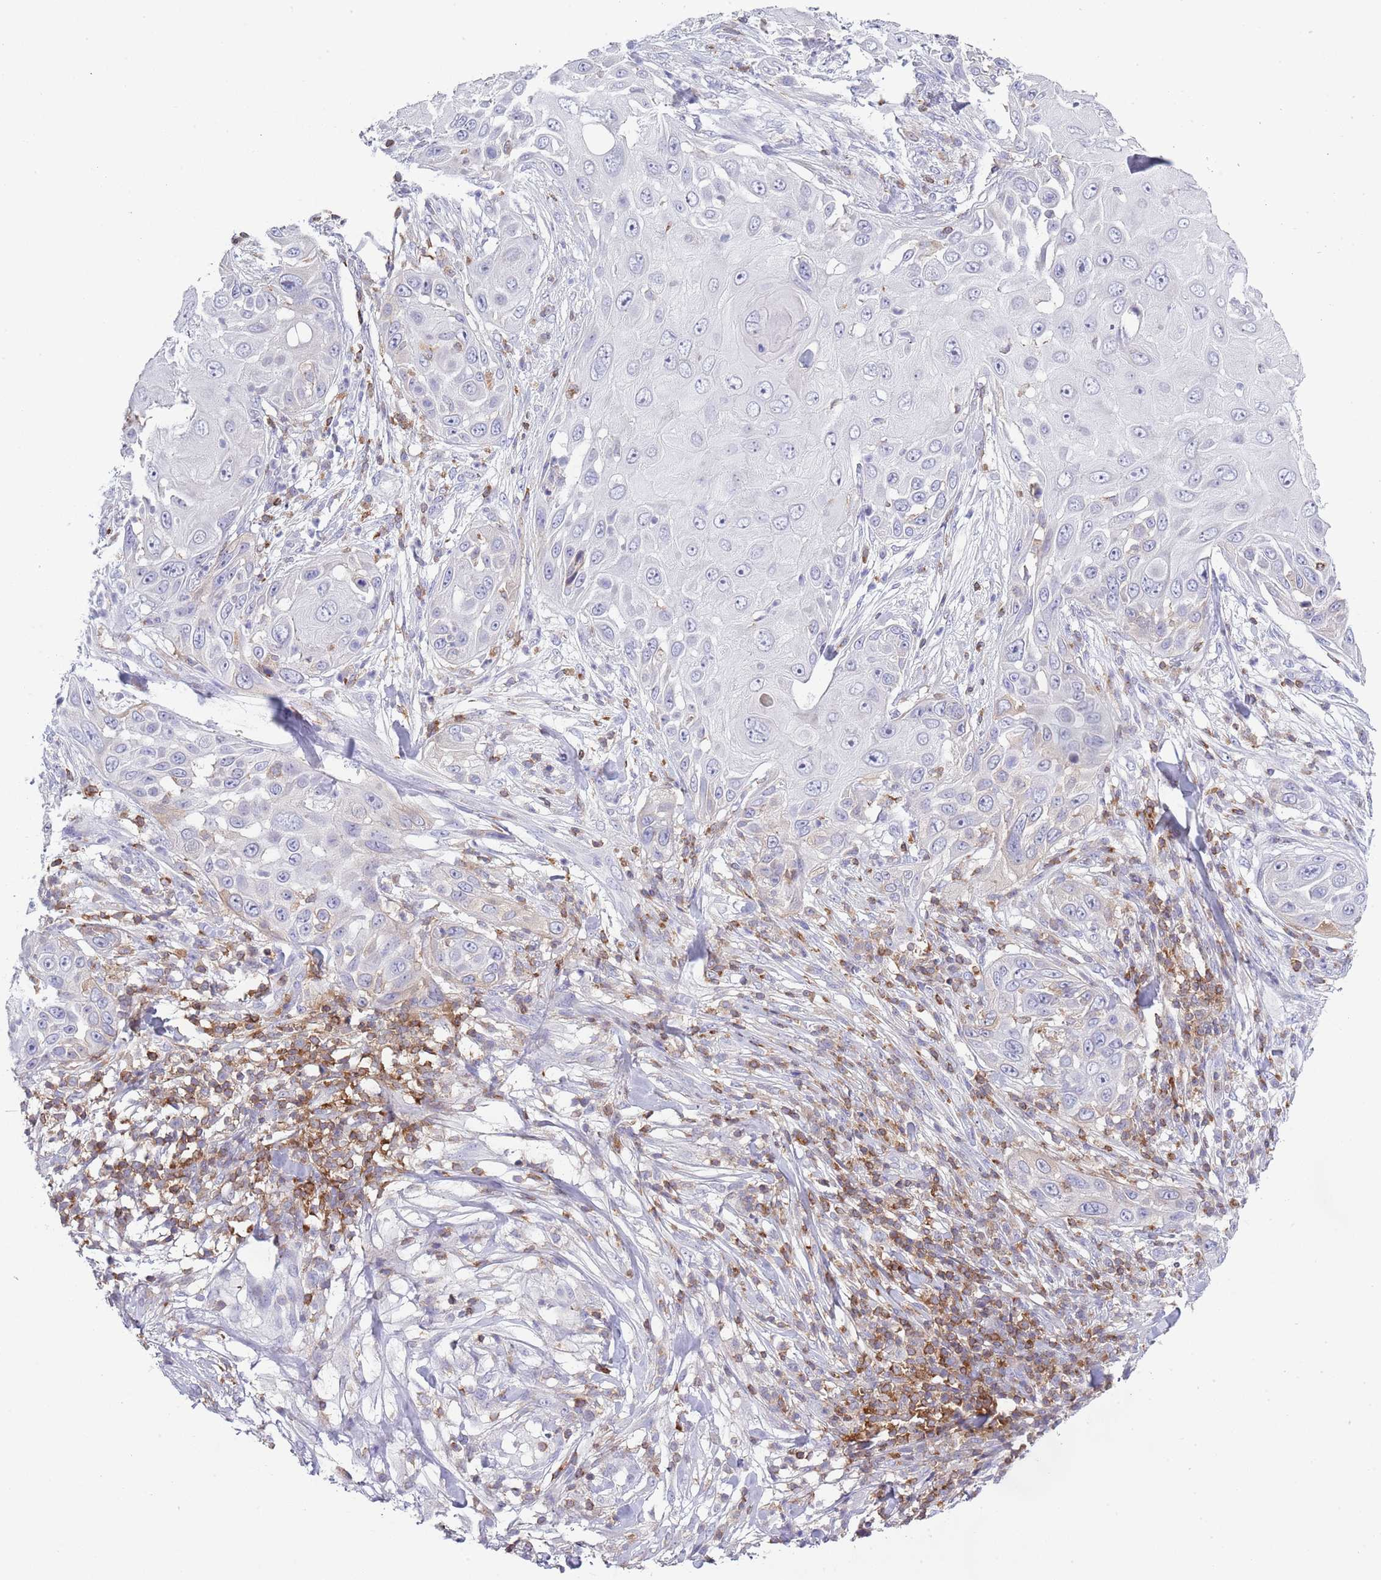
{"staining": {"intensity": "negative", "quantity": "none", "location": "none"}, "tissue": "skin cancer", "cell_type": "Tumor cells", "image_type": "cancer", "snomed": [{"axis": "morphology", "description": "Squamous cell carcinoma, NOS"}, {"axis": "topography", "description": "Skin"}], "caption": "Image shows no protein positivity in tumor cells of skin squamous cell carcinoma tissue.", "gene": "LPXN", "patient": {"sex": "female", "age": 44}}